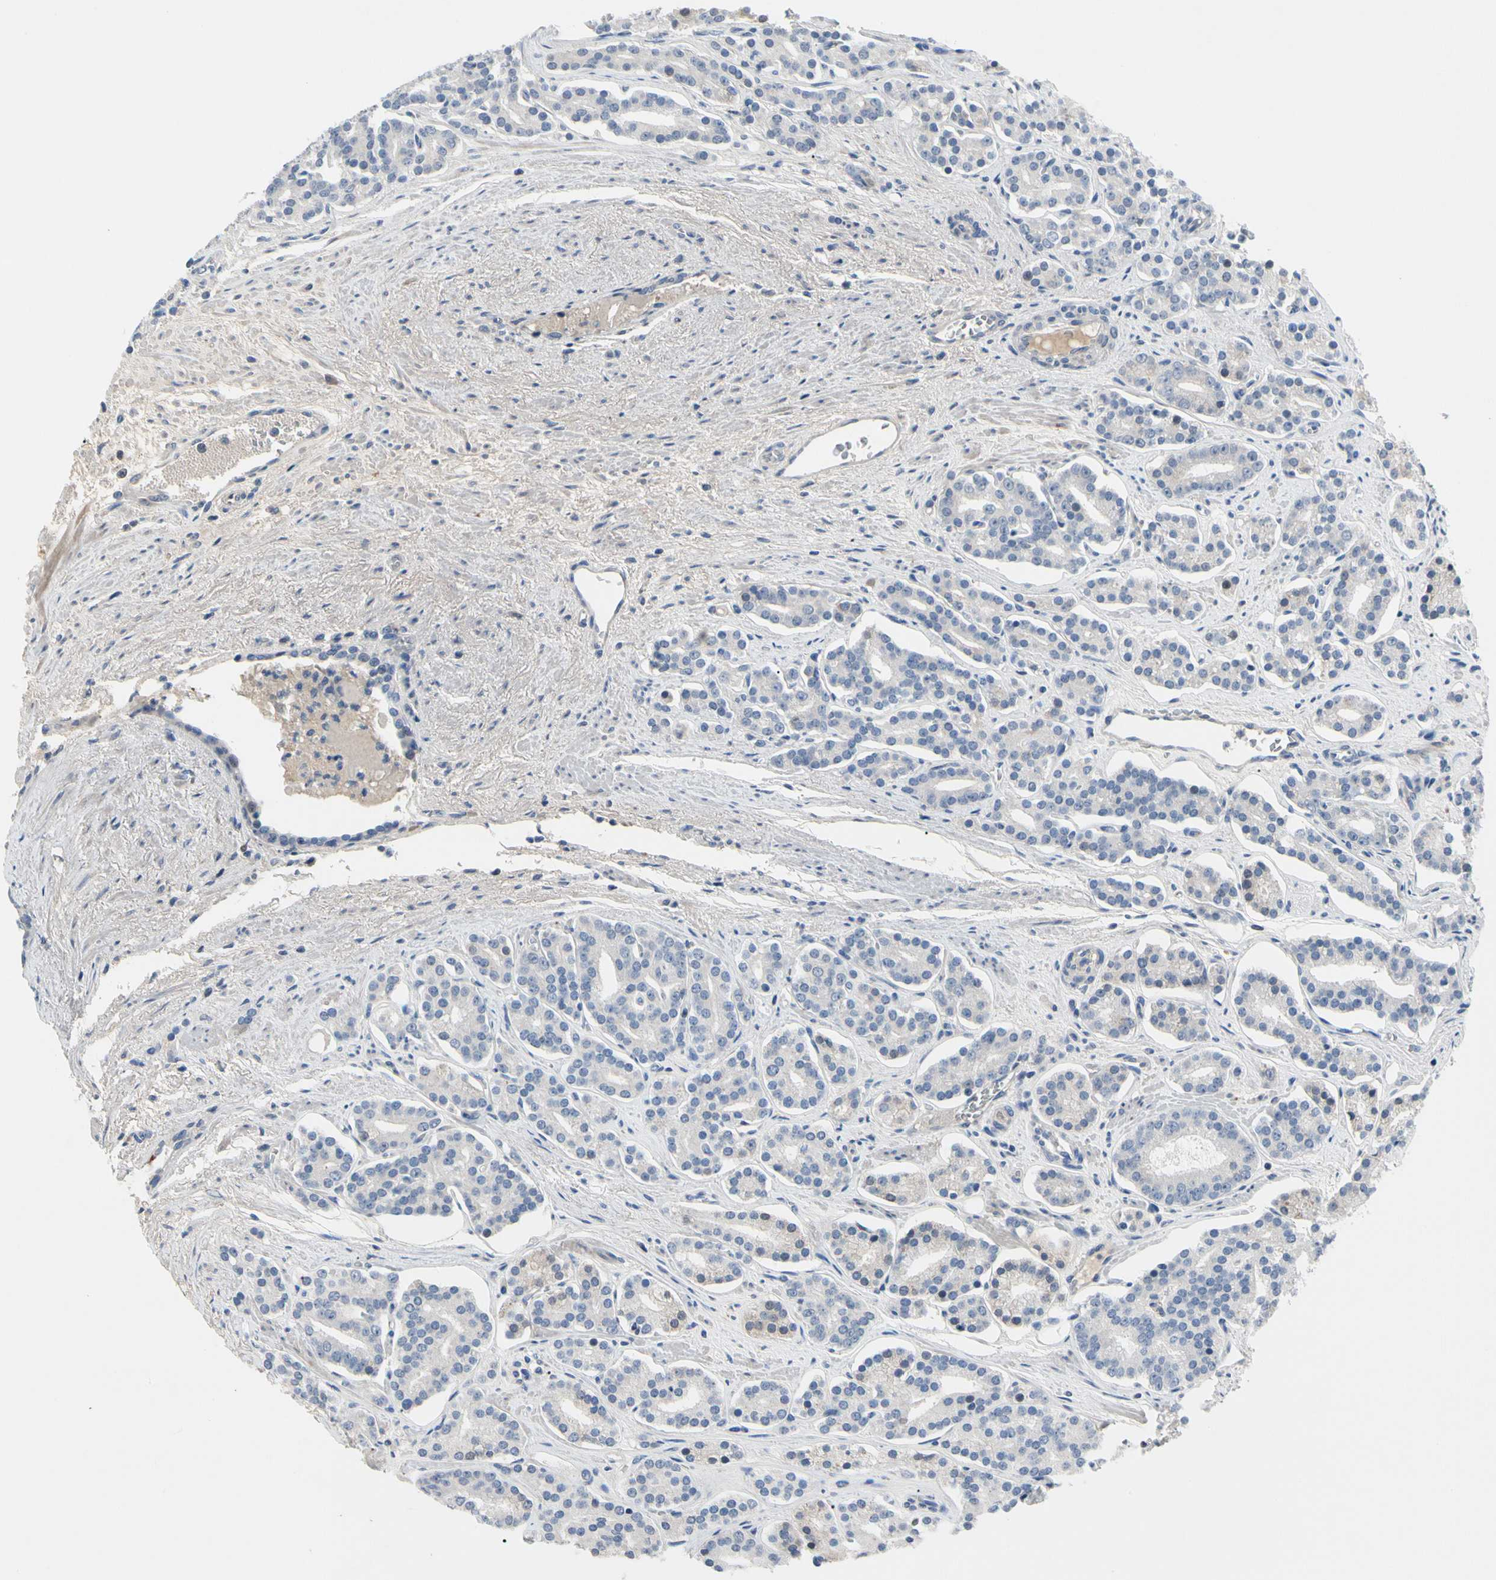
{"staining": {"intensity": "negative", "quantity": "none", "location": "none"}, "tissue": "prostate cancer", "cell_type": "Tumor cells", "image_type": "cancer", "snomed": [{"axis": "morphology", "description": "Adenocarcinoma, Low grade"}, {"axis": "topography", "description": "Prostate"}], "caption": "There is no significant staining in tumor cells of prostate cancer (adenocarcinoma (low-grade)). Nuclei are stained in blue.", "gene": "ECRG4", "patient": {"sex": "male", "age": 63}}